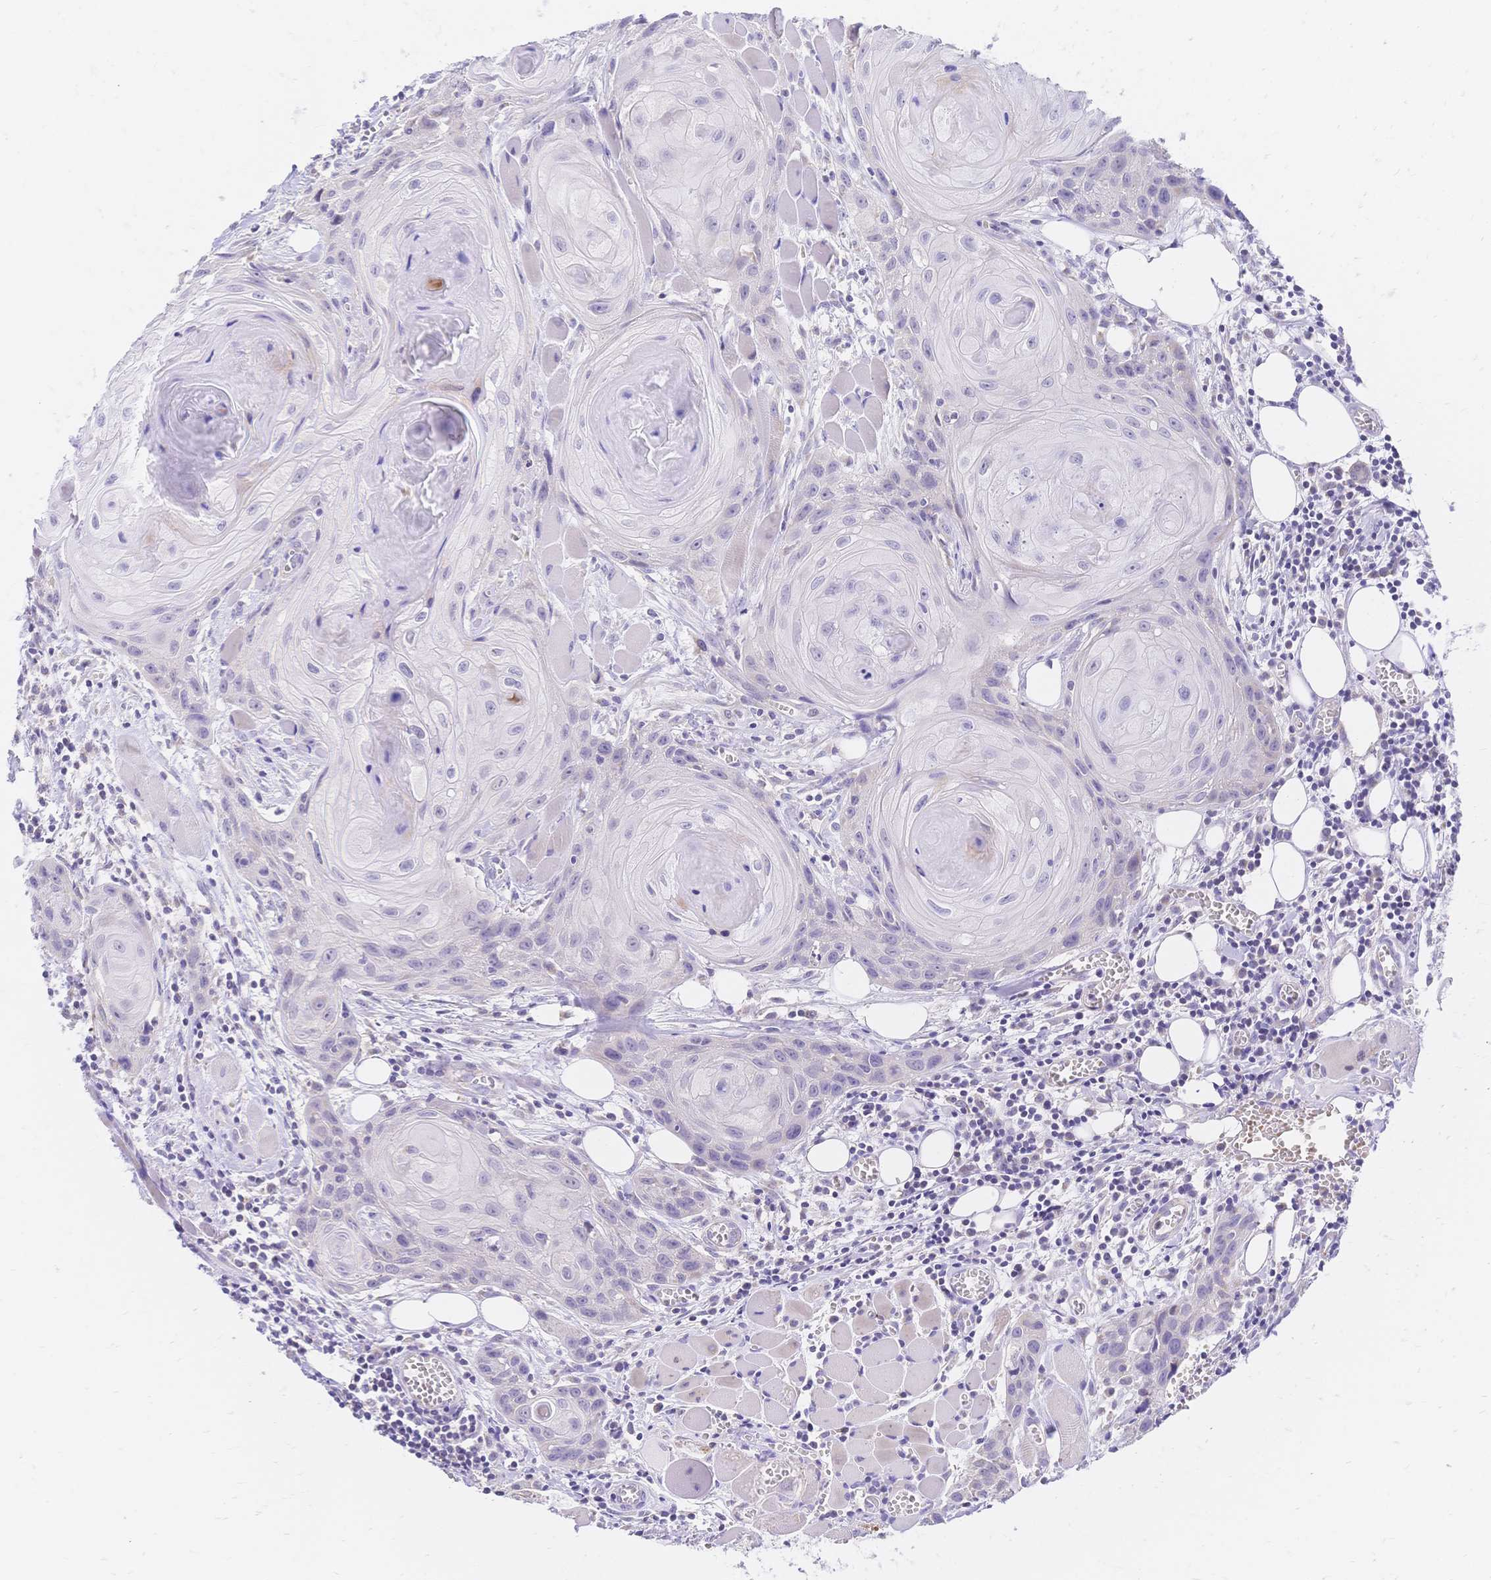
{"staining": {"intensity": "negative", "quantity": "none", "location": "none"}, "tissue": "head and neck cancer", "cell_type": "Tumor cells", "image_type": "cancer", "snomed": [{"axis": "morphology", "description": "Squamous cell carcinoma, NOS"}, {"axis": "topography", "description": "Oral tissue"}, {"axis": "topography", "description": "Head-Neck"}], "caption": "An immunohistochemistry image of squamous cell carcinoma (head and neck) is shown. There is no staining in tumor cells of squamous cell carcinoma (head and neck). (DAB (3,3'-diaminobenzidine) immunohistochemistry, high magnification).", "gene": "CLEC18B", "patient": {"sex": "male", "age": 58}}